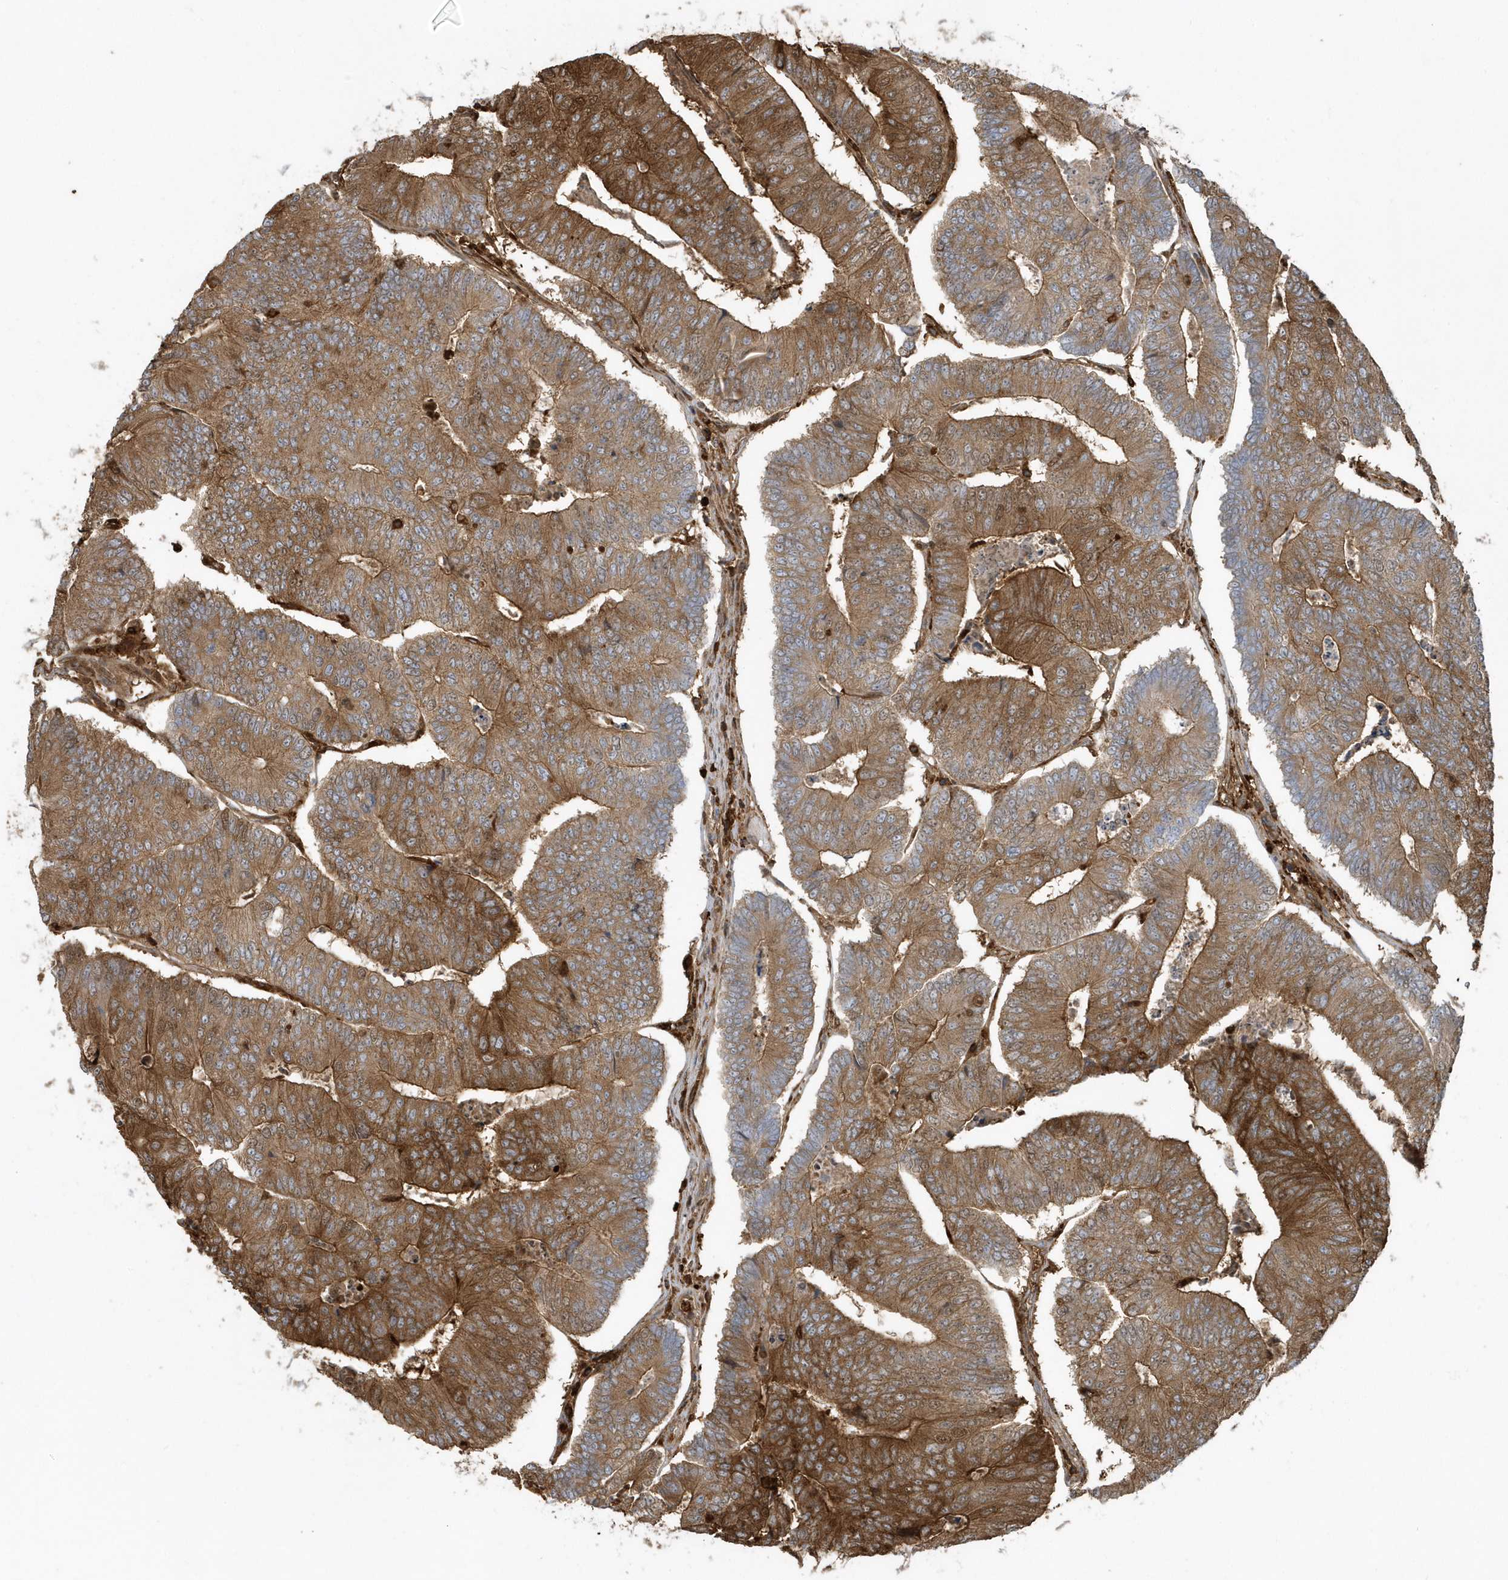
{"staining": {"intensity": "strong", "quantity": ">75%", "location": "cytoplasmic/membranous"}, "tissue": "colorectal cancer", "cell_type": "Tumor cells", "image_type": "cancer", "snomed": [{"axis": "morphology", "description": "Adenocarcinoma, NOS"}, {"axis": "topography", "description": "Colon"}], "caption": "Protein analysis of colorectal cancer tissue reveals strong cytoplasmic/membranous staining in approximately >75% of tumor cells.", "gene": "CLCN6", "patient": {"sex": "female", "age": 67}}